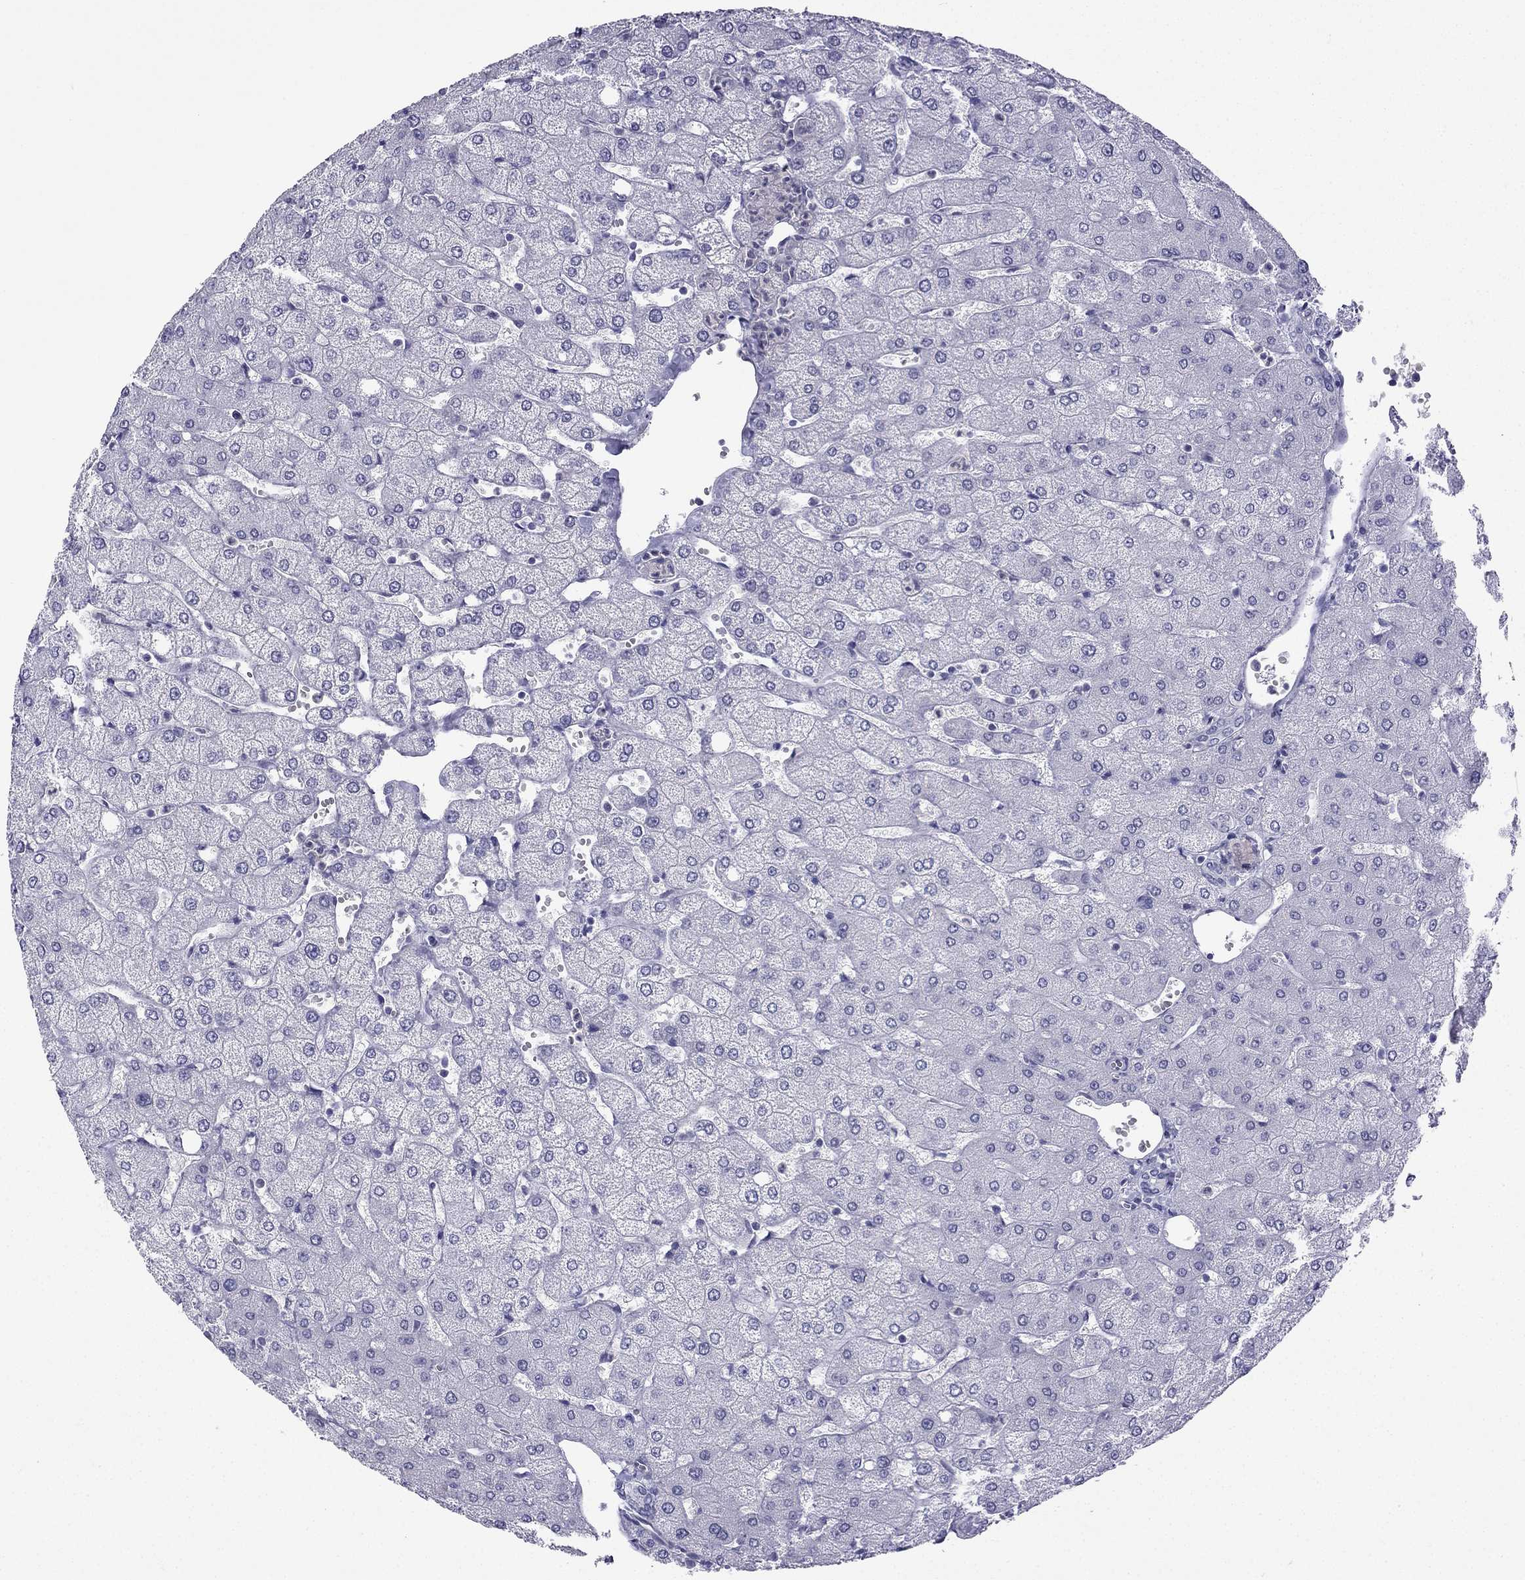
{"staining": {"intensity": "negative", "quantity": "none", "location": "none"}, "tissue": "liver", "cell_type": "Cholangiocytes", "image_type": "normal", "snomed": [{"axis": "morphology", "description": "Normal tissue, NOS"}, {"axis": "topography", "description": "Liver"}], "caption": "A high-resolution image shows immunohistochemistry (IHC) staining of benign liver, which exhibits no significant positivity in cholangiocytes.", "gene": "GJA8", "patient": {"sex": "female", "age": 54}}